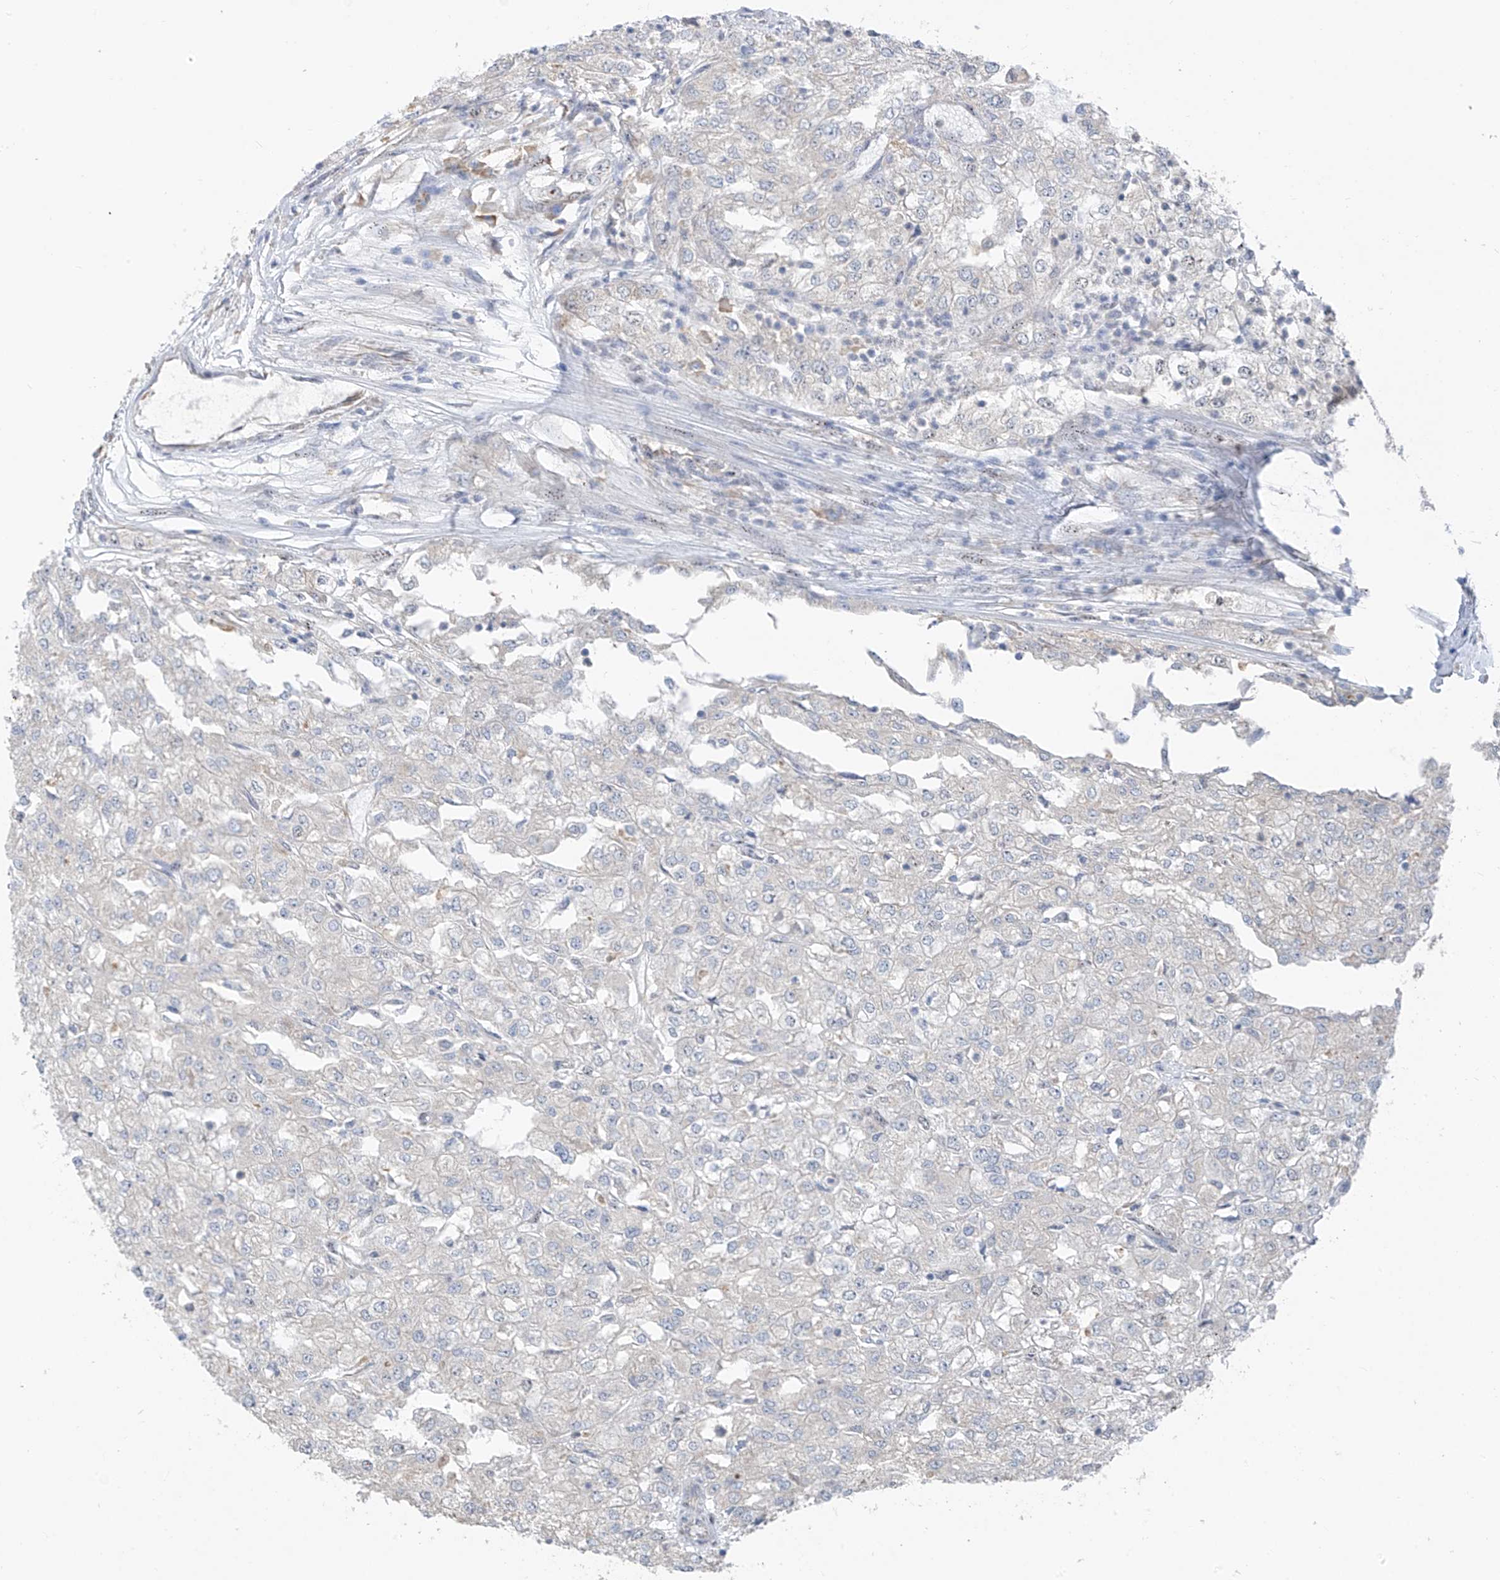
{"staining": {"intensity": "negative", "quantity": "none", "location": "none"}, "tissue": "renal cancer", "cell_type": "Tumor cells", "image_type": "cancer", "snomed": [{"axis": "morphology", "description": "Adenocarcinoma, NOS"}, {"axis": "topography", "description": "Kidney"}], "caption": "Renal cancer was stained to show a protein in brown. There is no significant staining in tumor cells. (Brightfield microscopy of DAB IHC at high magnification).", "gene": "RPL4", "patient": {"sex": "female", "age": 54}}